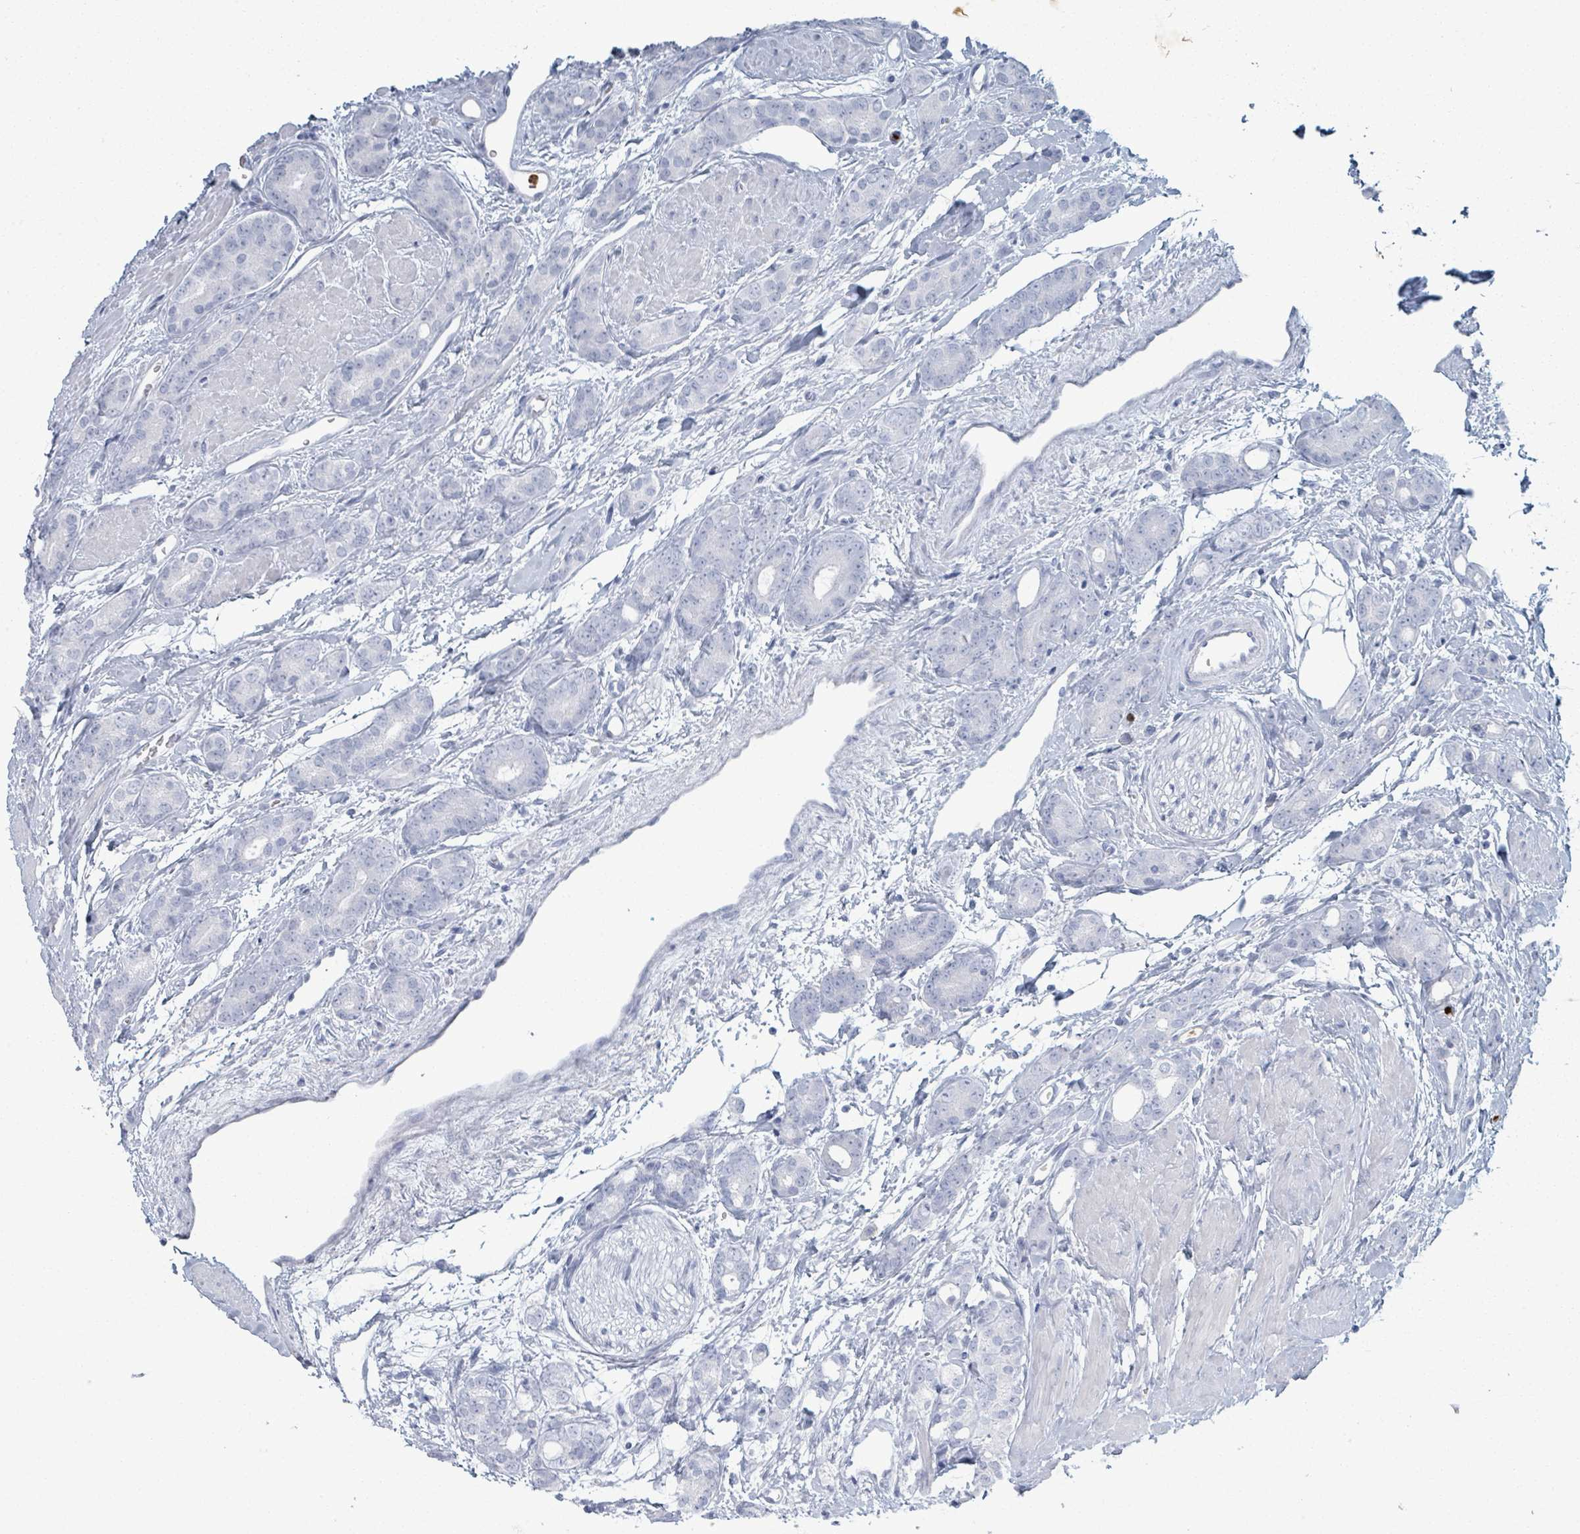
{"staining": {"intensity": "negative", "quantity": "none", "location": "none"}, "tissue": "prostate cancer", "cell_type": "Tumor cells", "image_type": "cancer", "snomed": [{"axis": "morphology", "description": "Adenocarcinoma, High grade"}, {"axis": "topography", "description": "Prostate"}], "caption": "Human adenocarcinoma (high-grade) (prostate) stained for a protein using immunohistochemistry reveals no staining in tumor cells.", "gene": "DEFA4", "patient": {"sex": "male", "age": 62}}